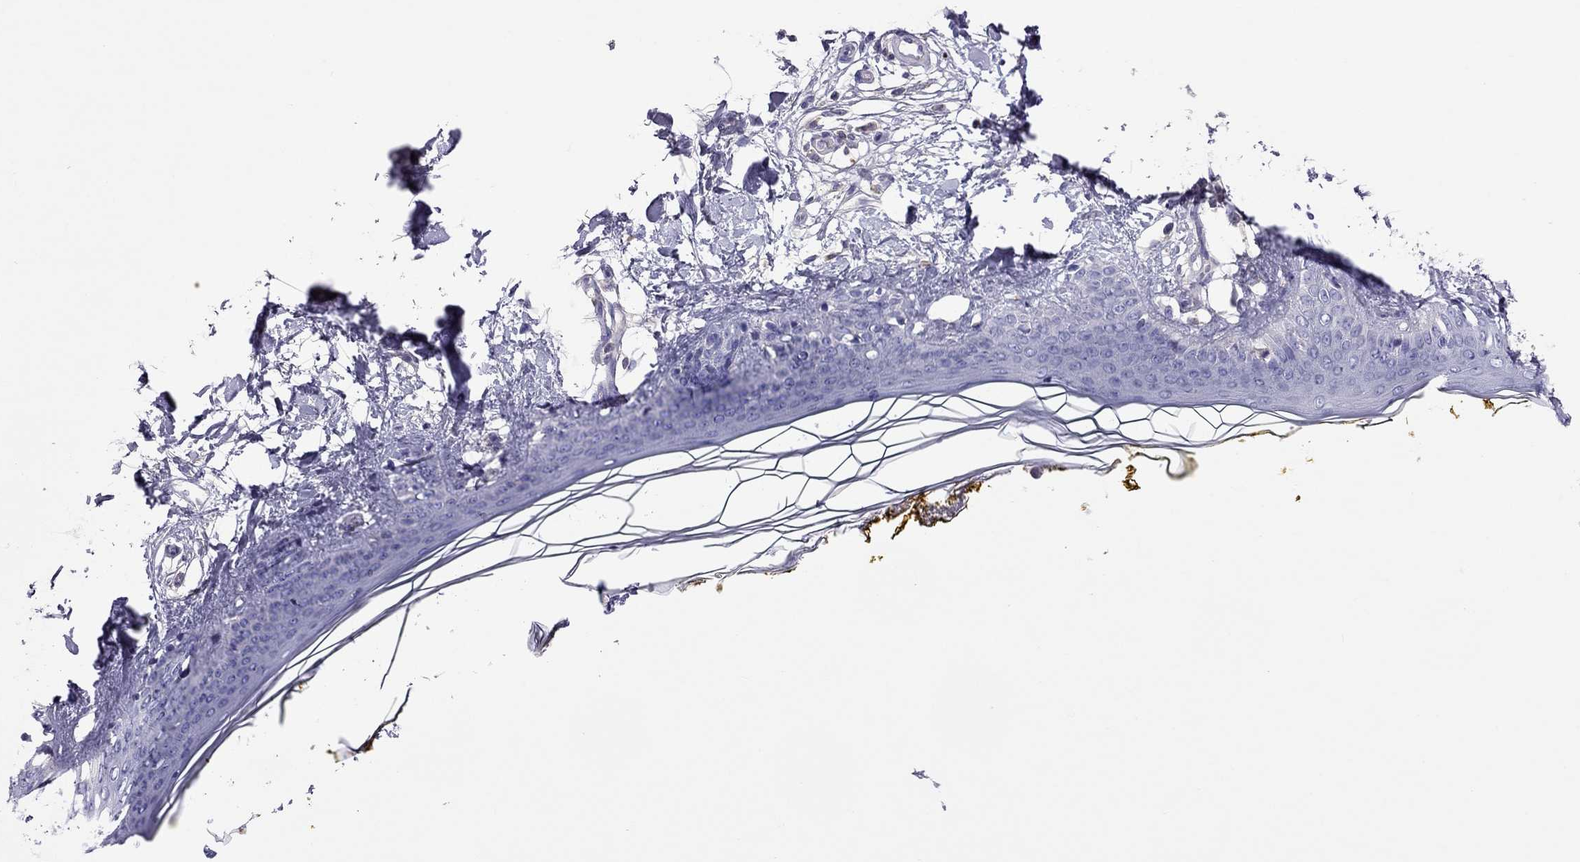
{"staining": {"intensity": "negative", "quantity": "none", "location": "none"}, "tissue": "skin", "cell_type": "Fibroblasts", "image_type": "normal", "snomed": [{"axis": "morphology", "description": "Normal tissue, NOS"}, {"axis": "topography", "description": "Skin"}], "caption": "This is an immunohistochemistry (IHC) photomicrograph of unremarkable human skin. There is no expression in fibroblasts.", "gene": "TEX22", "patient": {"sex": "female", "age": 34}}